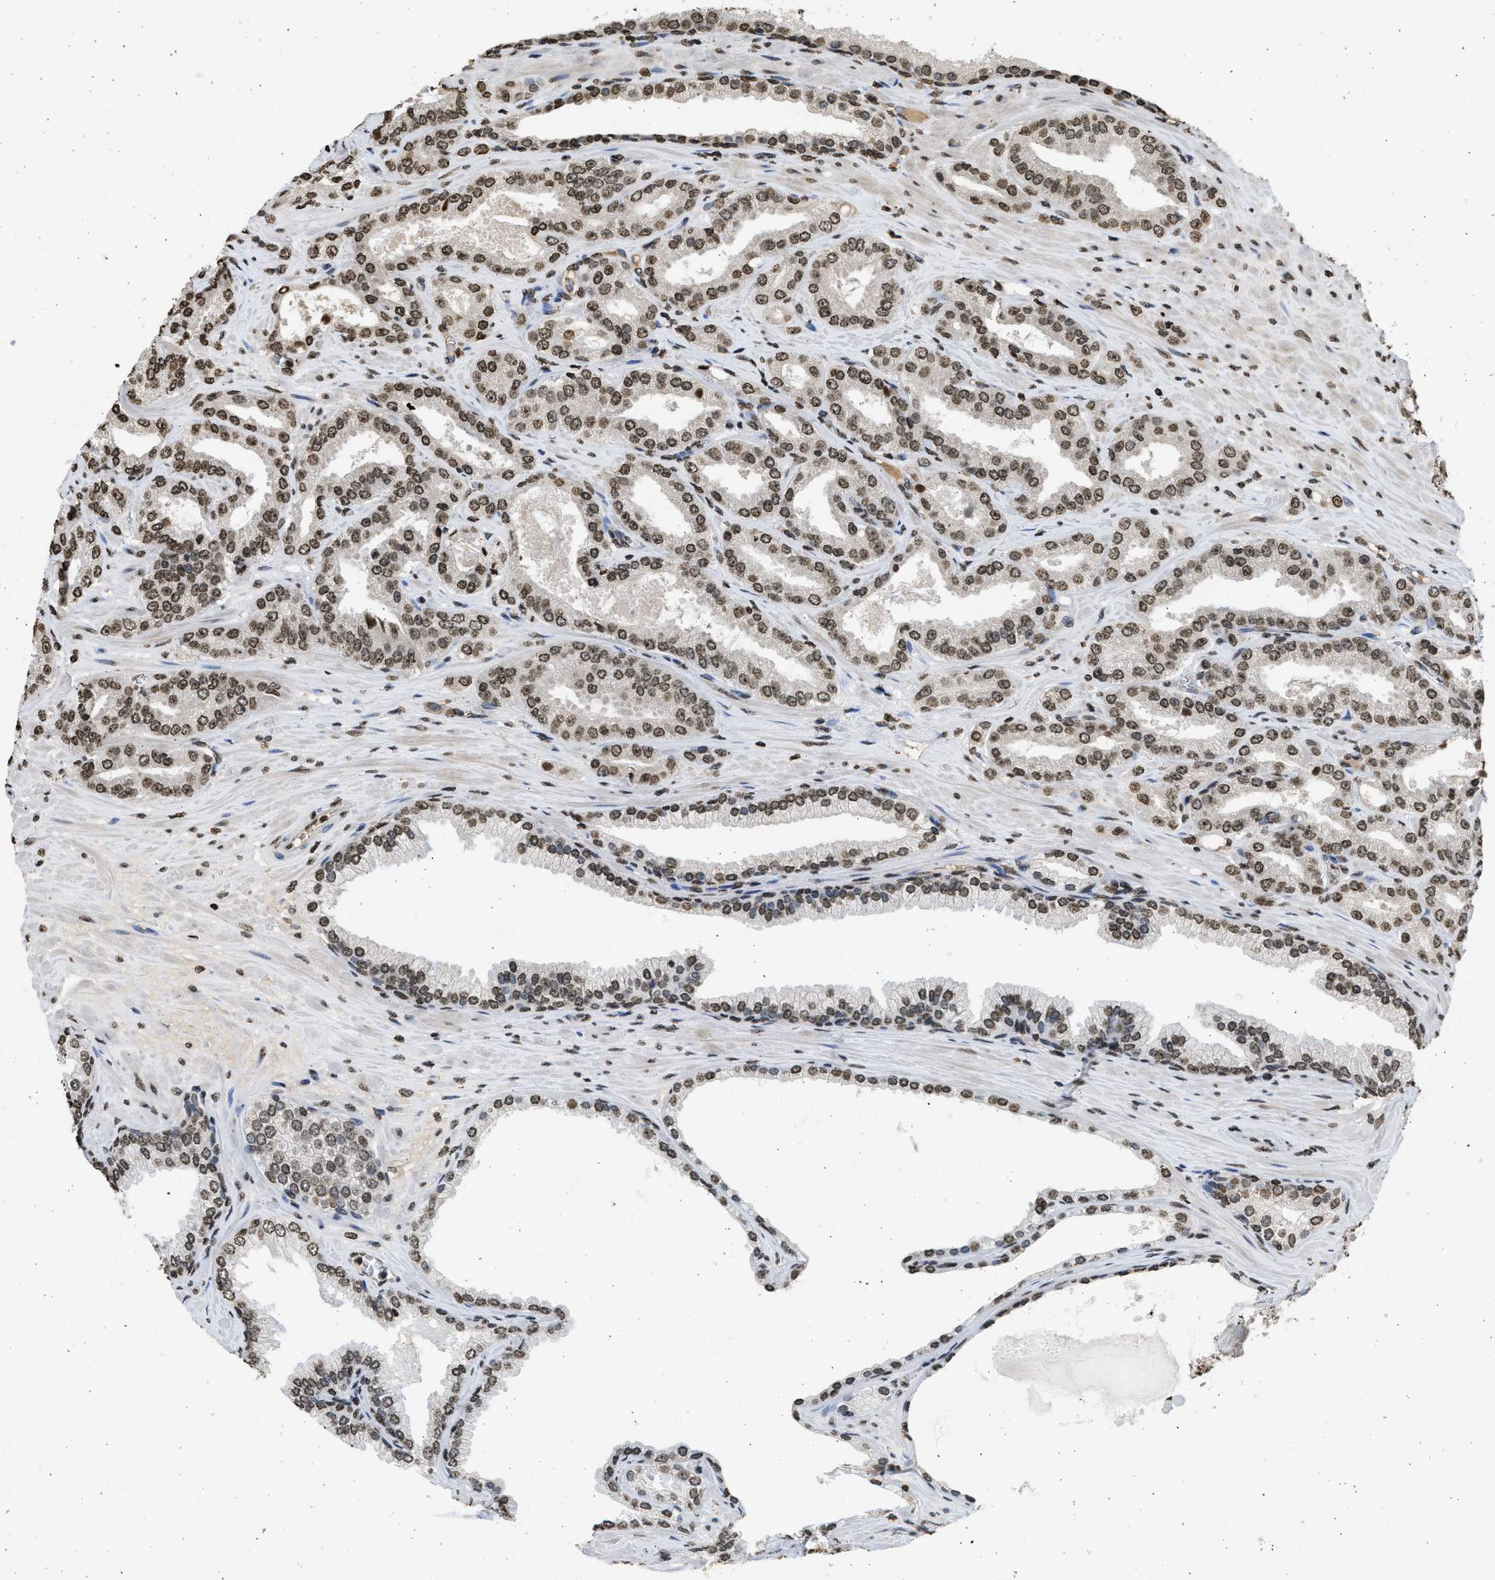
{"staining": {"intensity": "moderate", "quantity": ">75%", "location": "nuclear"}, "tissue": "prostate cancer", "cell_type": "Tumor cells", "image_type": "cancer", "snomed": [{"axis": "morphology", "description": "Adenocarcinoma, High grade"}, {"axis": "topography", "description": "Prostate"}], "caption": "The micrograph exhibits a brown stain indicating the presence of a protein in the nuclear of tumor cells in prostate adenocarcinoma (high-grade). The protein of interest is stained brown, and the nuclei are stained in blue (DAB (3,3'-diaminobenzidine) IHC with brightfield microscopy, high magnification).", "gene": "RRAGC", "patient": {"sex": "male", "age": 71}}